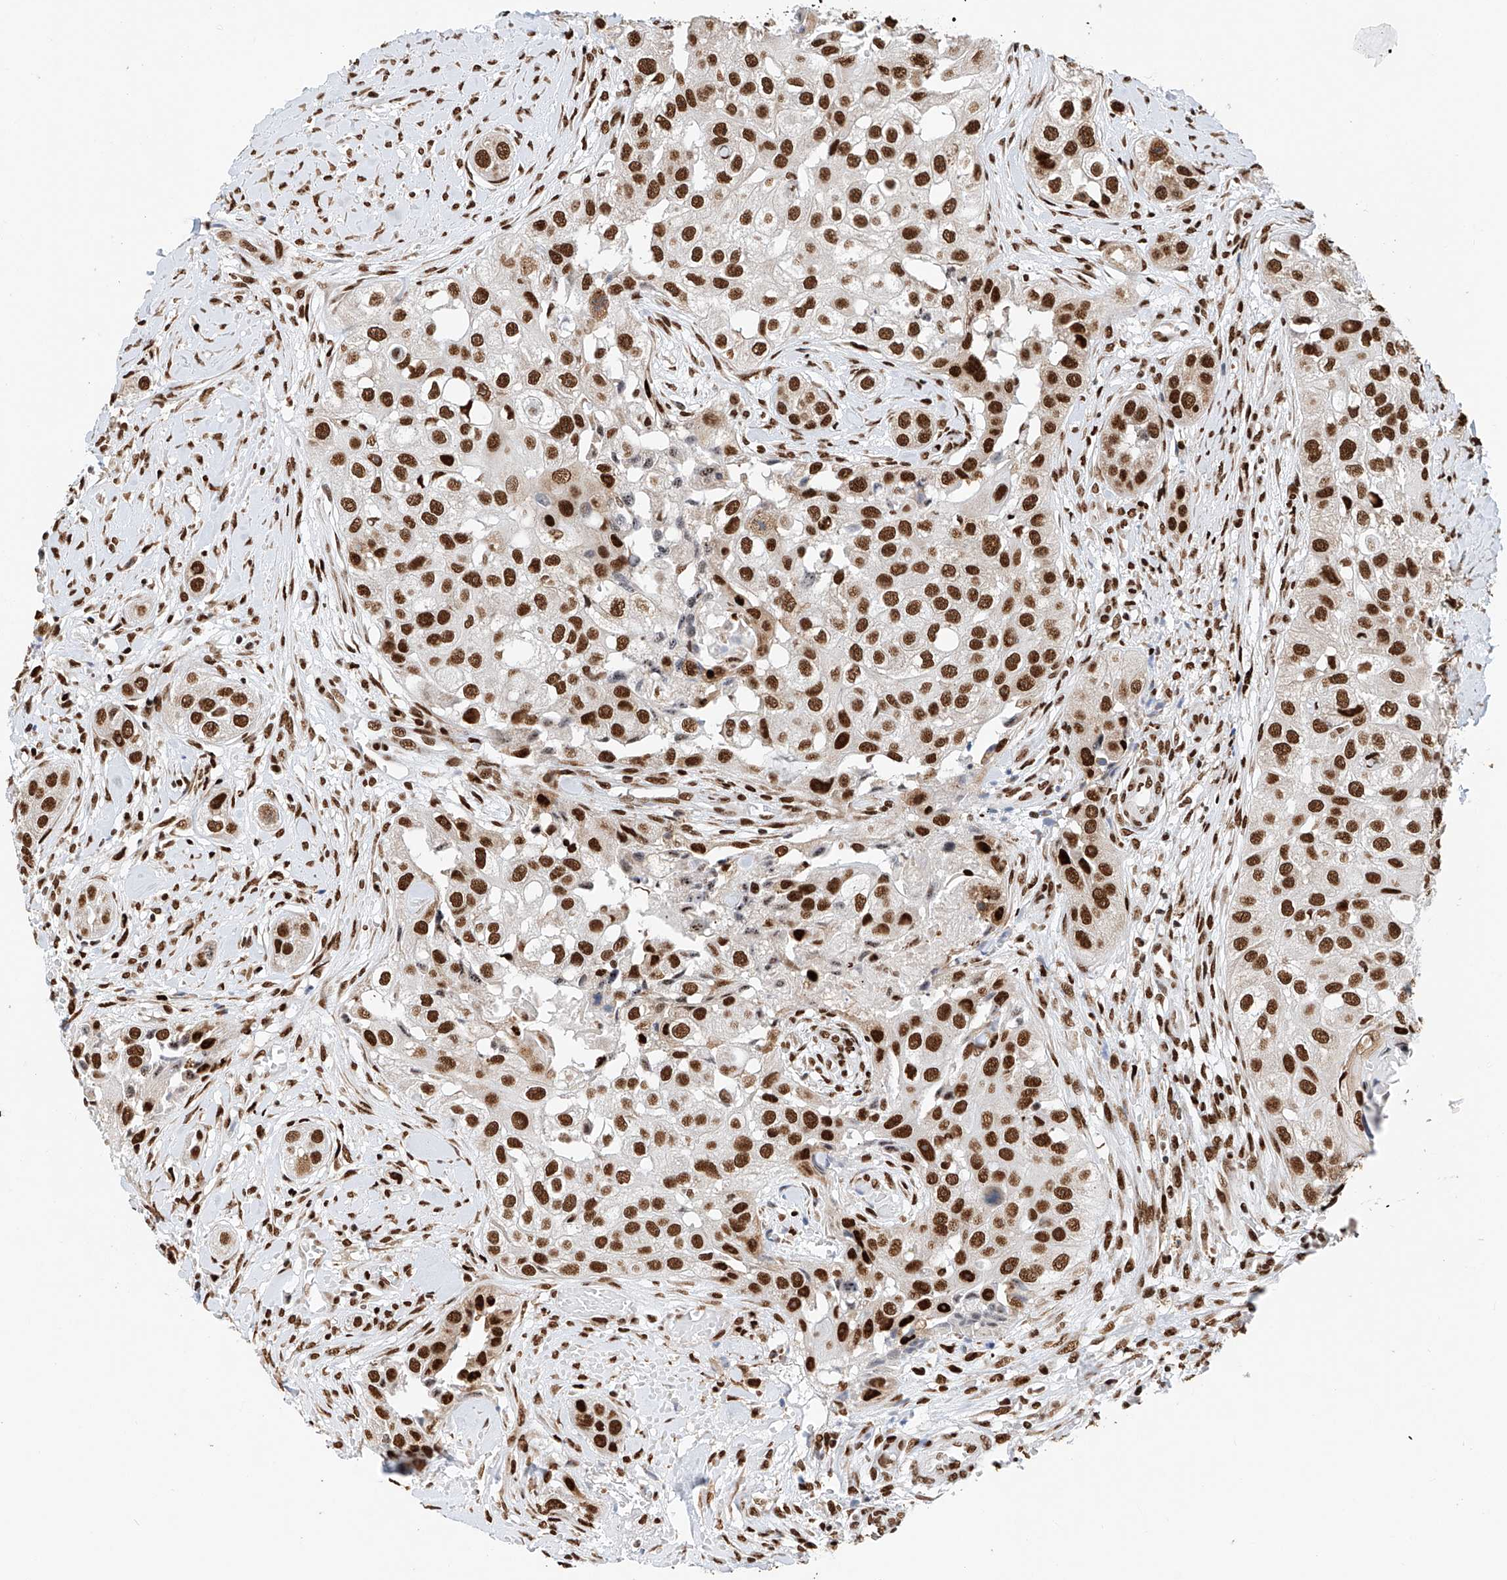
{"staining": {"intensity": "strong", "quantity": ">75%", "location": "nuclear"}, "tissue": "head and neck cancer", "cell_type": "Tumor cells", "image_type": "cancer", "snomed": [{"axis": "morphology", "description": "Normal tissue, NOS"}, {"axis": "morphology", "description": "Squamous cell carcinoma, NOS"}, {"axis": "topography", "description": "Skeletal muscle"}, {"axis": "topography", "description": "Head-Neck"}], "caption": "This image demonstrates squamous cell carcinoma (head and neck) stained with IHC to label a protein in brown. The nuclear of tumor cells show strong positivity for the protein. Nuclei are counter-stained blue.", "gene": "SRSF6", "patient": {"sex": "male", "age": 51}}